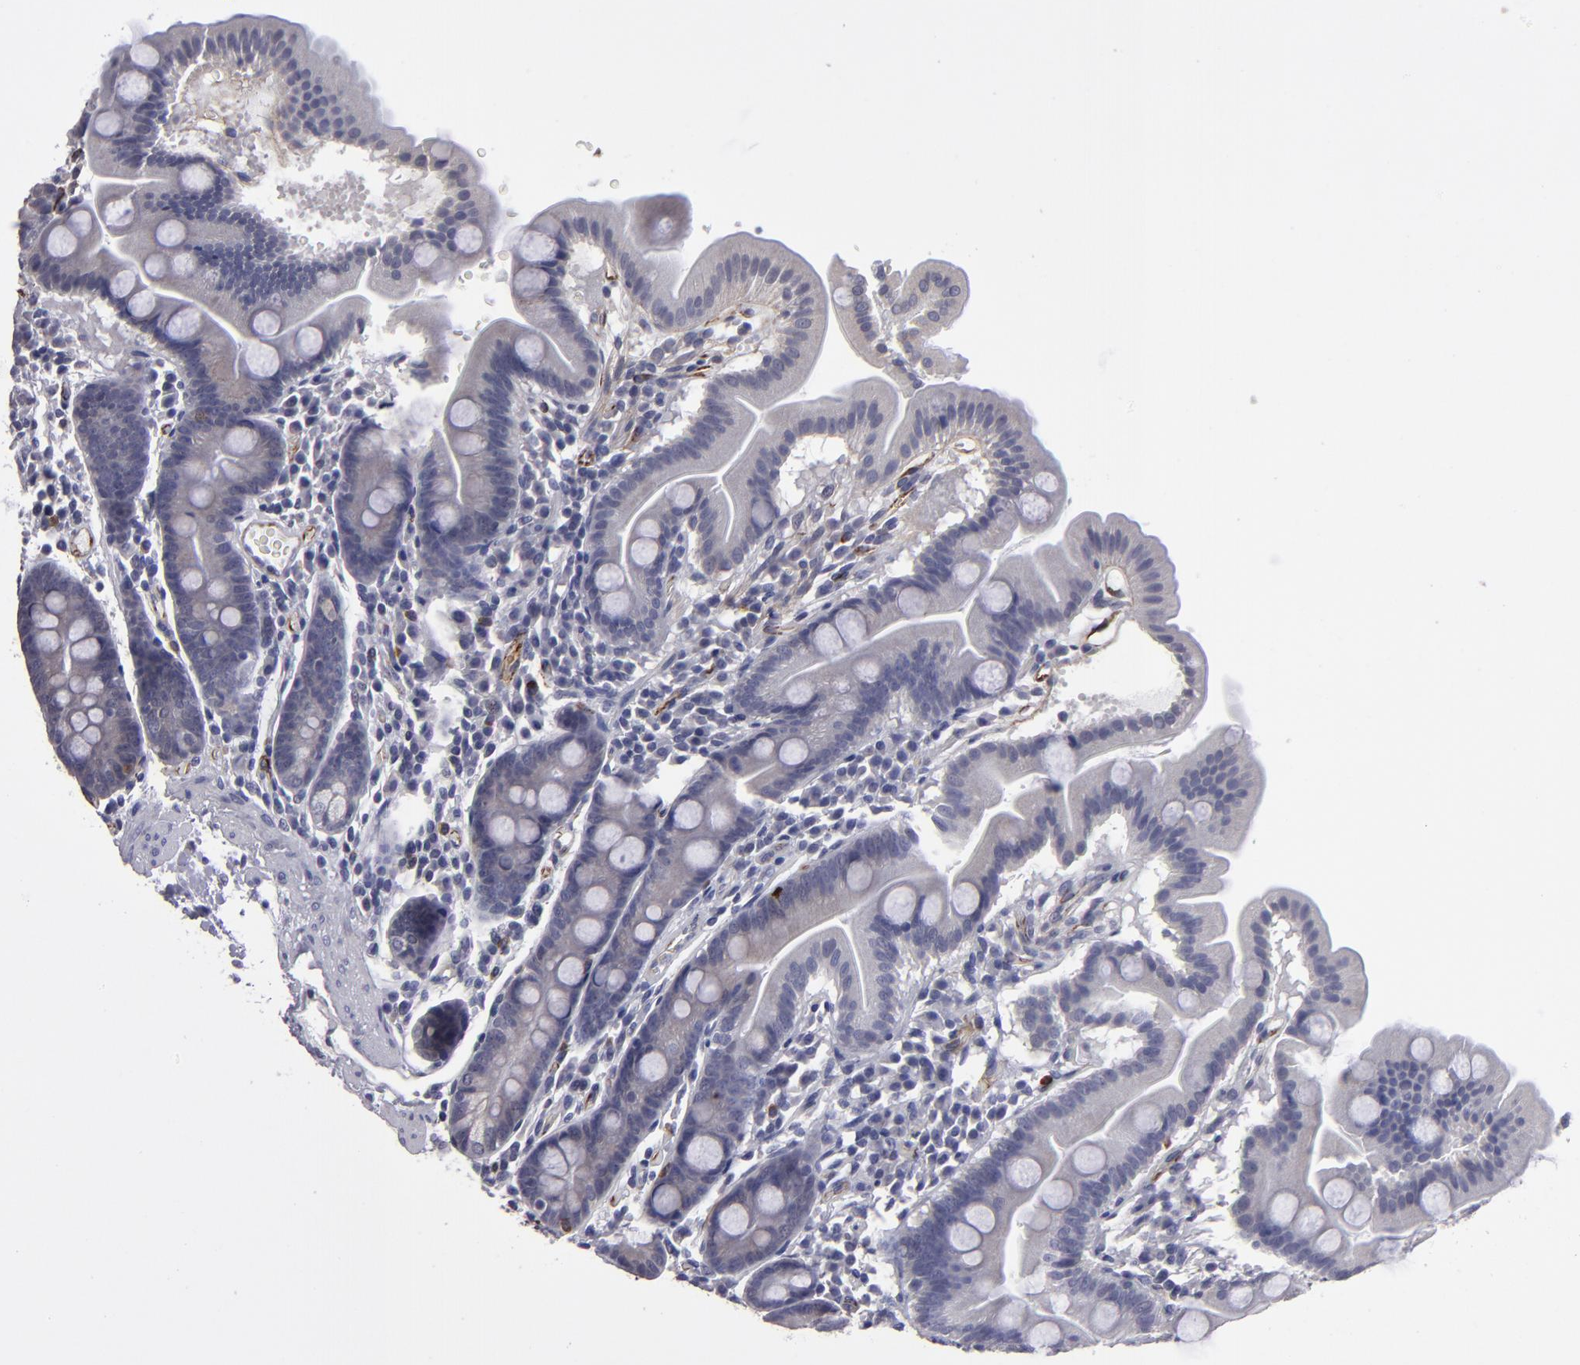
{"staining": {"intensity": "negative", "quantity": "none", "location": "none"}, "tissue": "duodenum", "cell_type": "Glandular cells", "image_type": "normal", "snomed": [{"axis": "morphology", "description": "Normal tissue, NOS"}, {"axis": "topography", "description": "Duodenum"}], "caption": "This image is of normal duodenum stained with IHC to label a protein in brown with the nuclei are counter-stained blue. There is no expression in glandular cells. (DAB immunohistochemistry (IHC) visualized using brightfield microscopy, high magnification).", "gene": "ZNF175", "patient": {"sex": "male", "age": 50}}